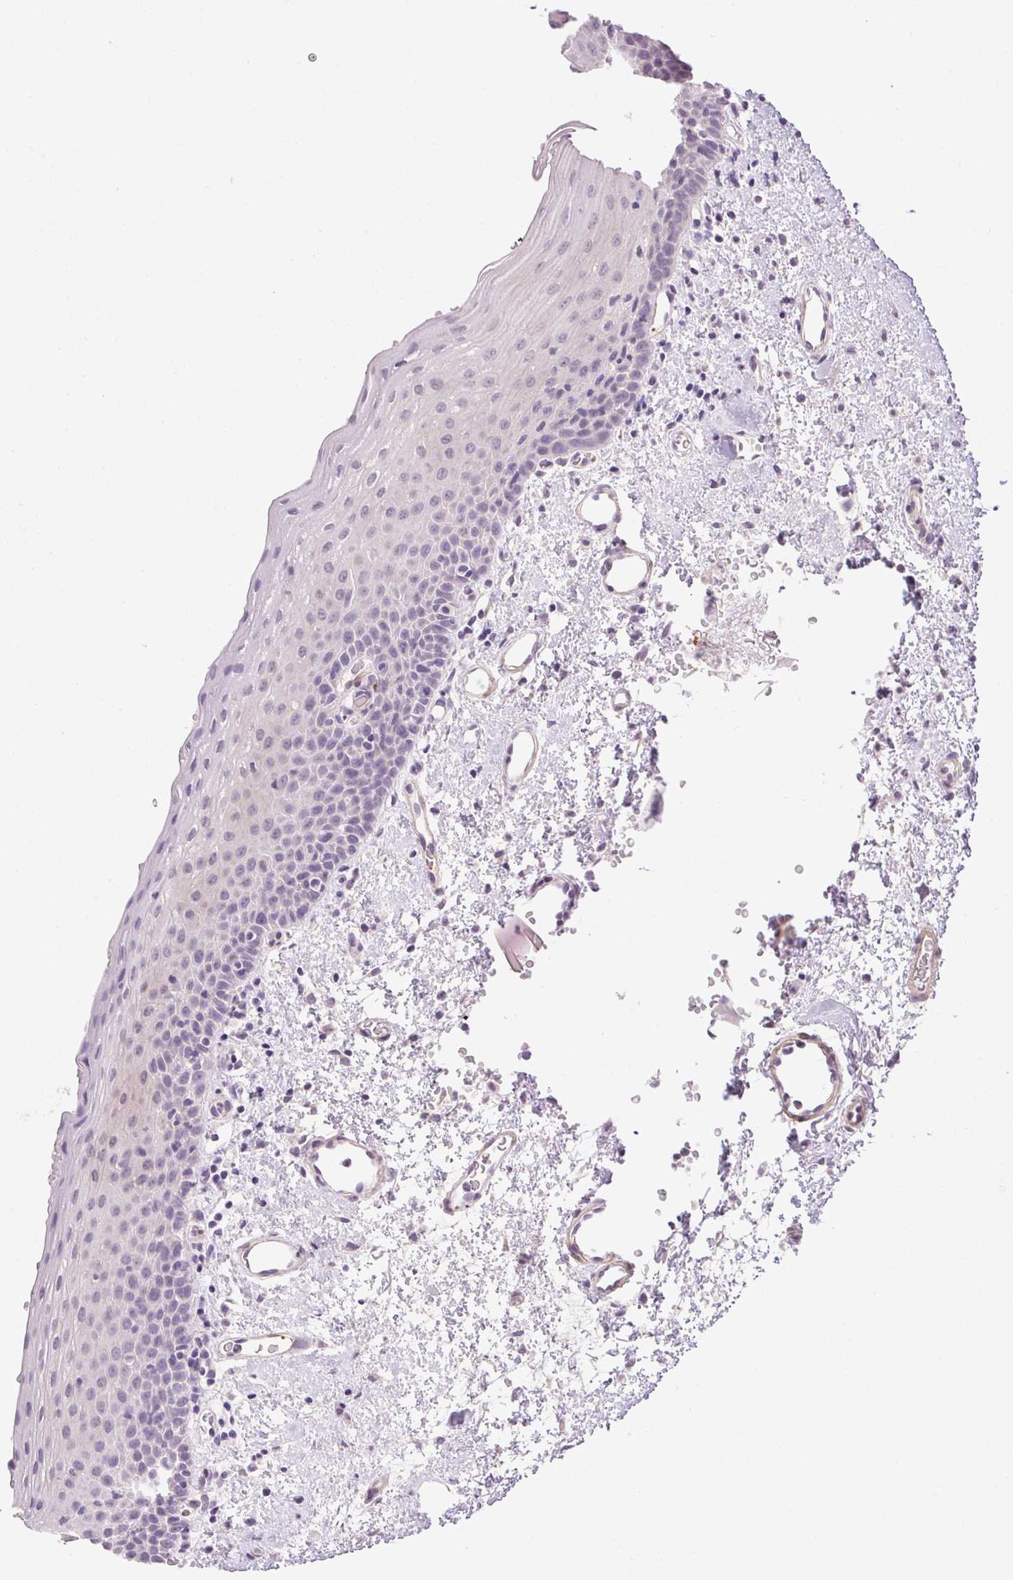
{"staining": {"intensity": "negative", "quantity": "none", "location": "none"}, "tissue": "oral mucosa", "cell_type": "Squamous epithelial cells", "image_type": "normal", "snomed": [{"axis": "morphology", "description": "Normal tissue, NOS"}, {"axis": "topography", "description": "Oral tissue"}, {"axis": "topography", "description": "Head-Neck"}], "caption": "This image is of normal oral mucosa stained with IHC to label a protein in brown with the nuclei are counter-stained blue. There is no staining in squamous epithelial cells.", "gene": "PRL", "patient": {"sex": "female", "age": 55}}